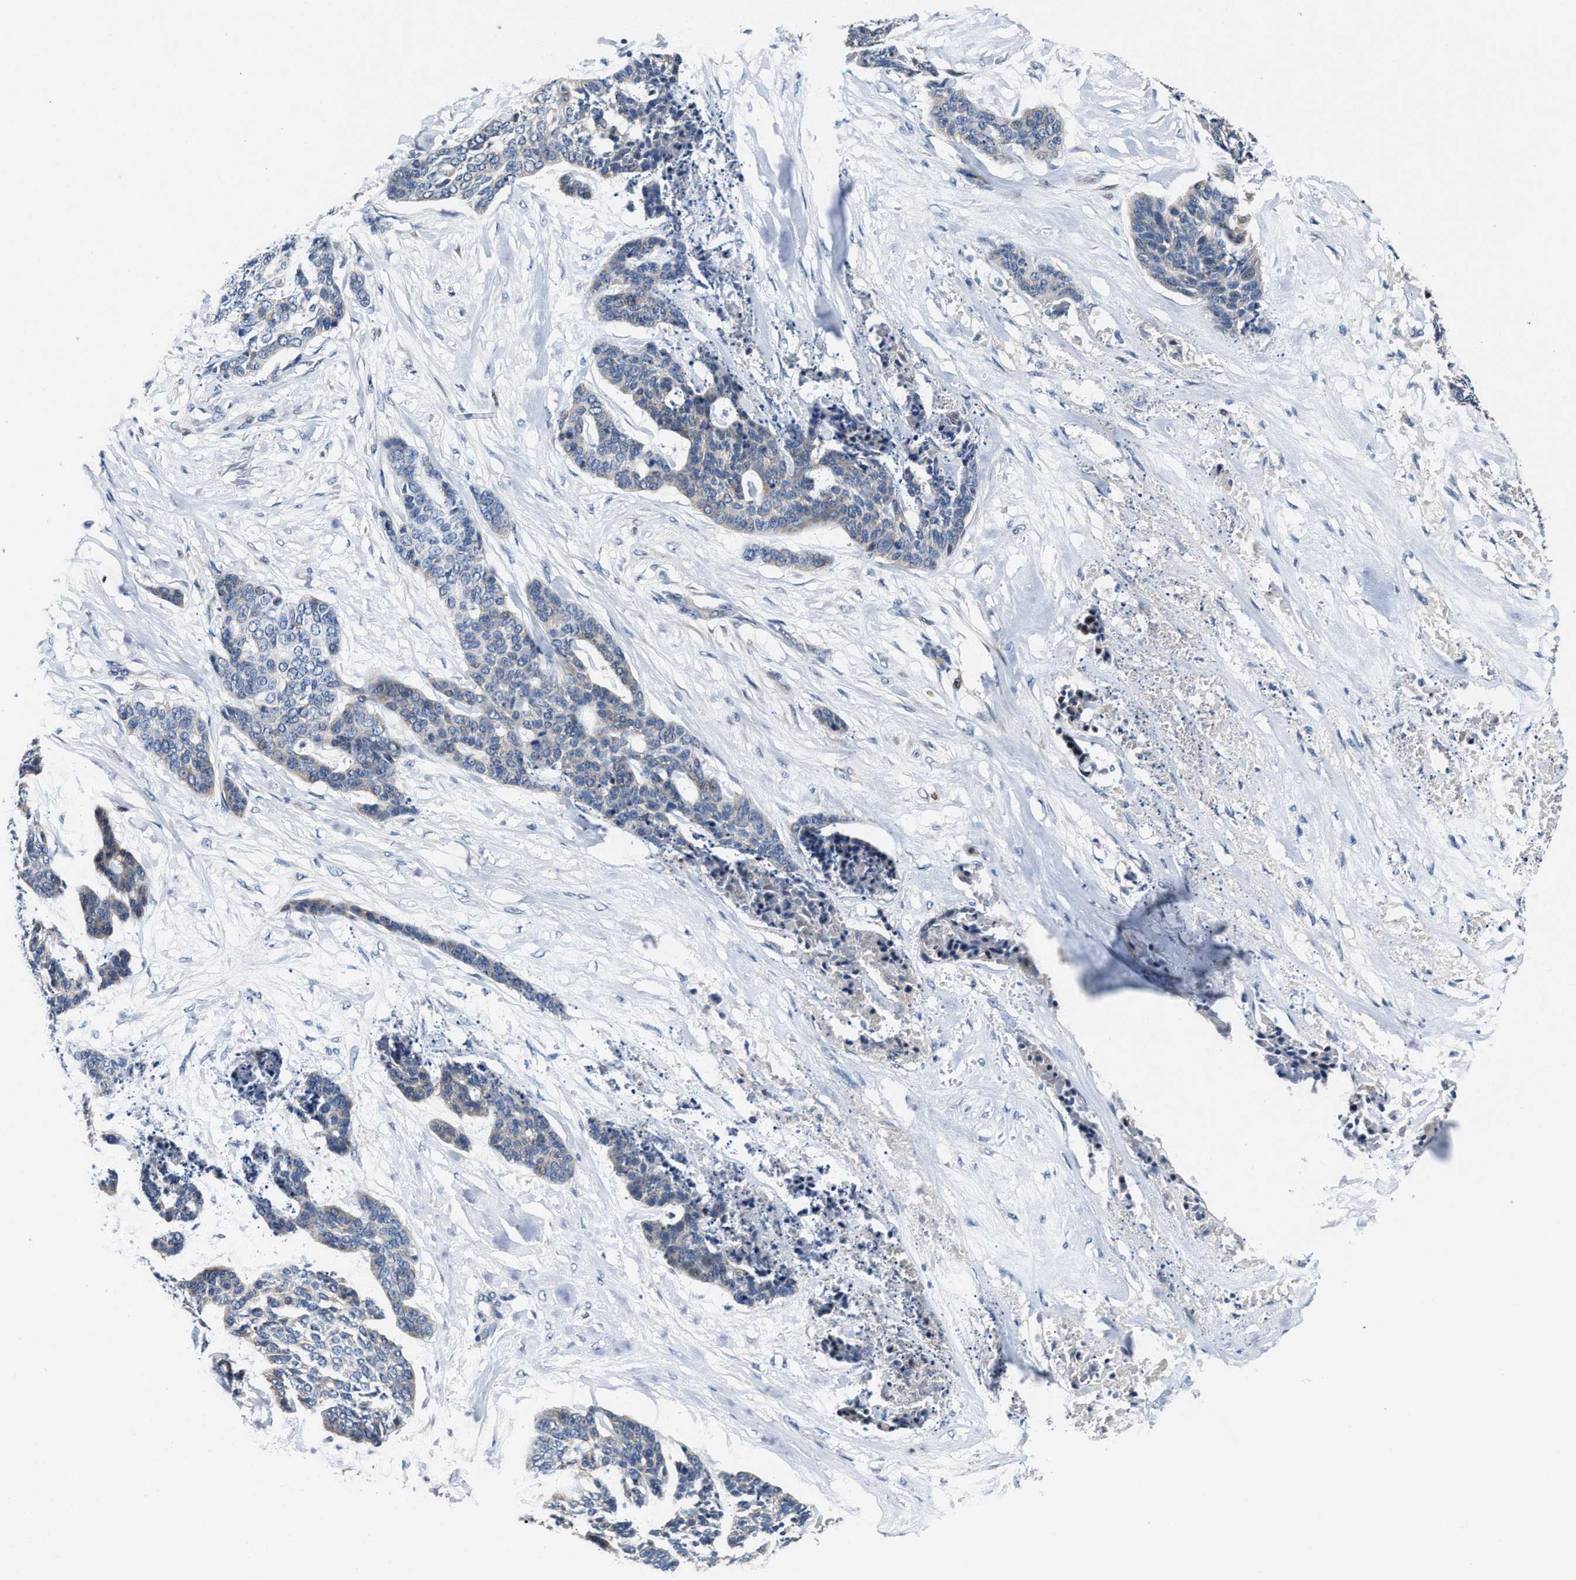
{"staining": {"intensity": "negative", "quantity": "none", "location": "none"}, "tissue": "skin cancer", "cell_type": "Tumor cells", "image_type": "cancer", "snomed": [{"axis": "morphology", "description": "Basal cell carcinoma"}, {"axis": "topography", "description": "Skin"}], "caption": "There is no significant expression in tumor cells of skin cancer (basal cell carcinoma). Nuclei are stained in blue.", "gene": "RGS10", "patient": {"sex": "female", "age": 64}}